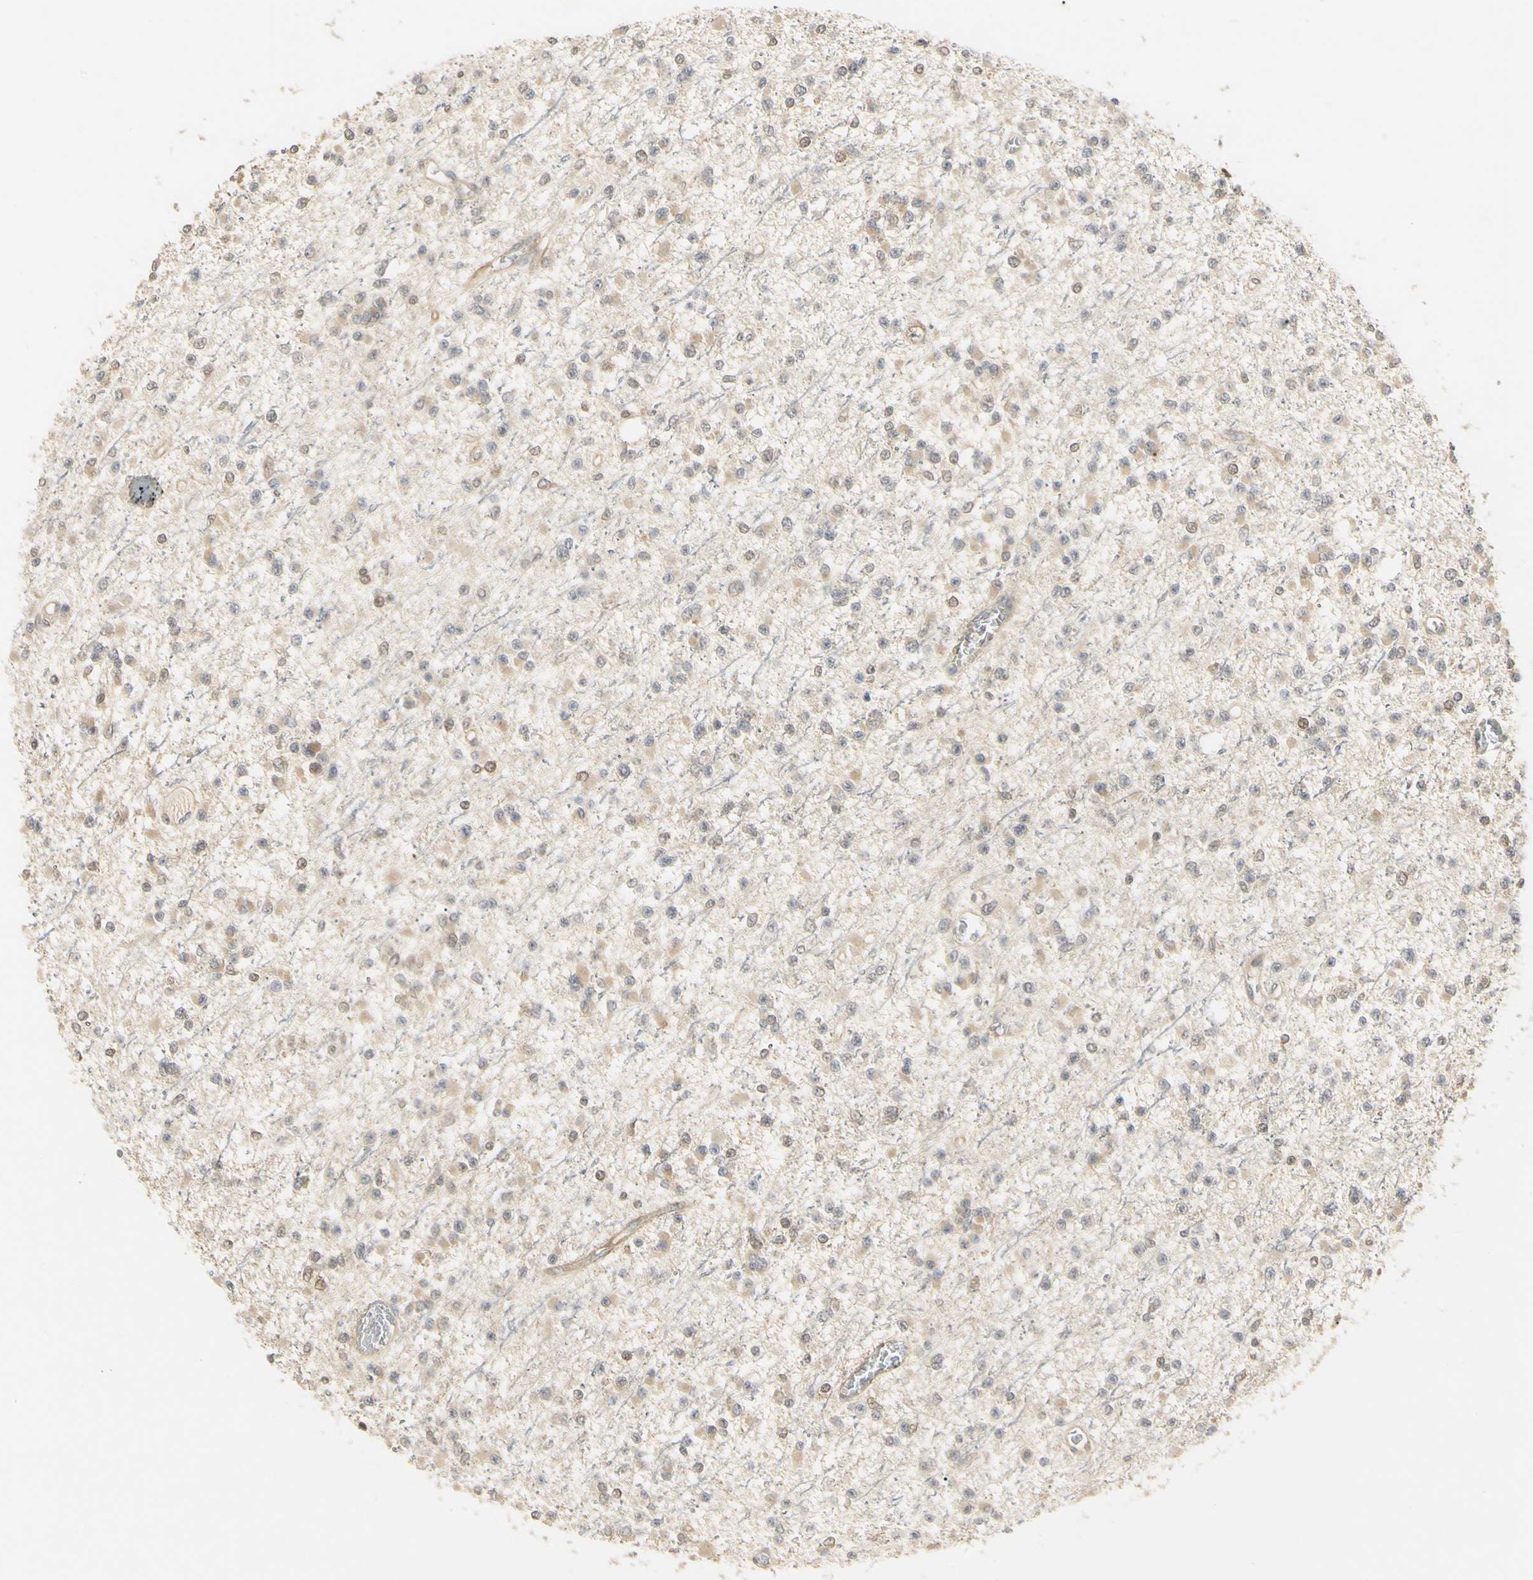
{"staining": {"intensity": "weak", "quantity": "<25%", "location": "cytoplasmic/membranous"}, "tissue": "glioma", "cell_type": "Tumor cells", "image_type": "cancer", "snomed": [{"axis": "morphology", "description": "Glioma, malignant, Low grade"}, {"axis": "topography", "description": "Brain"}], "caption": "Malignant low-grade glioma was stained to show a protein in brown. There is no significant expression in tumor cells.", "gene": "UBE2Z", "patient": {"sex": "female", "age": 22}}